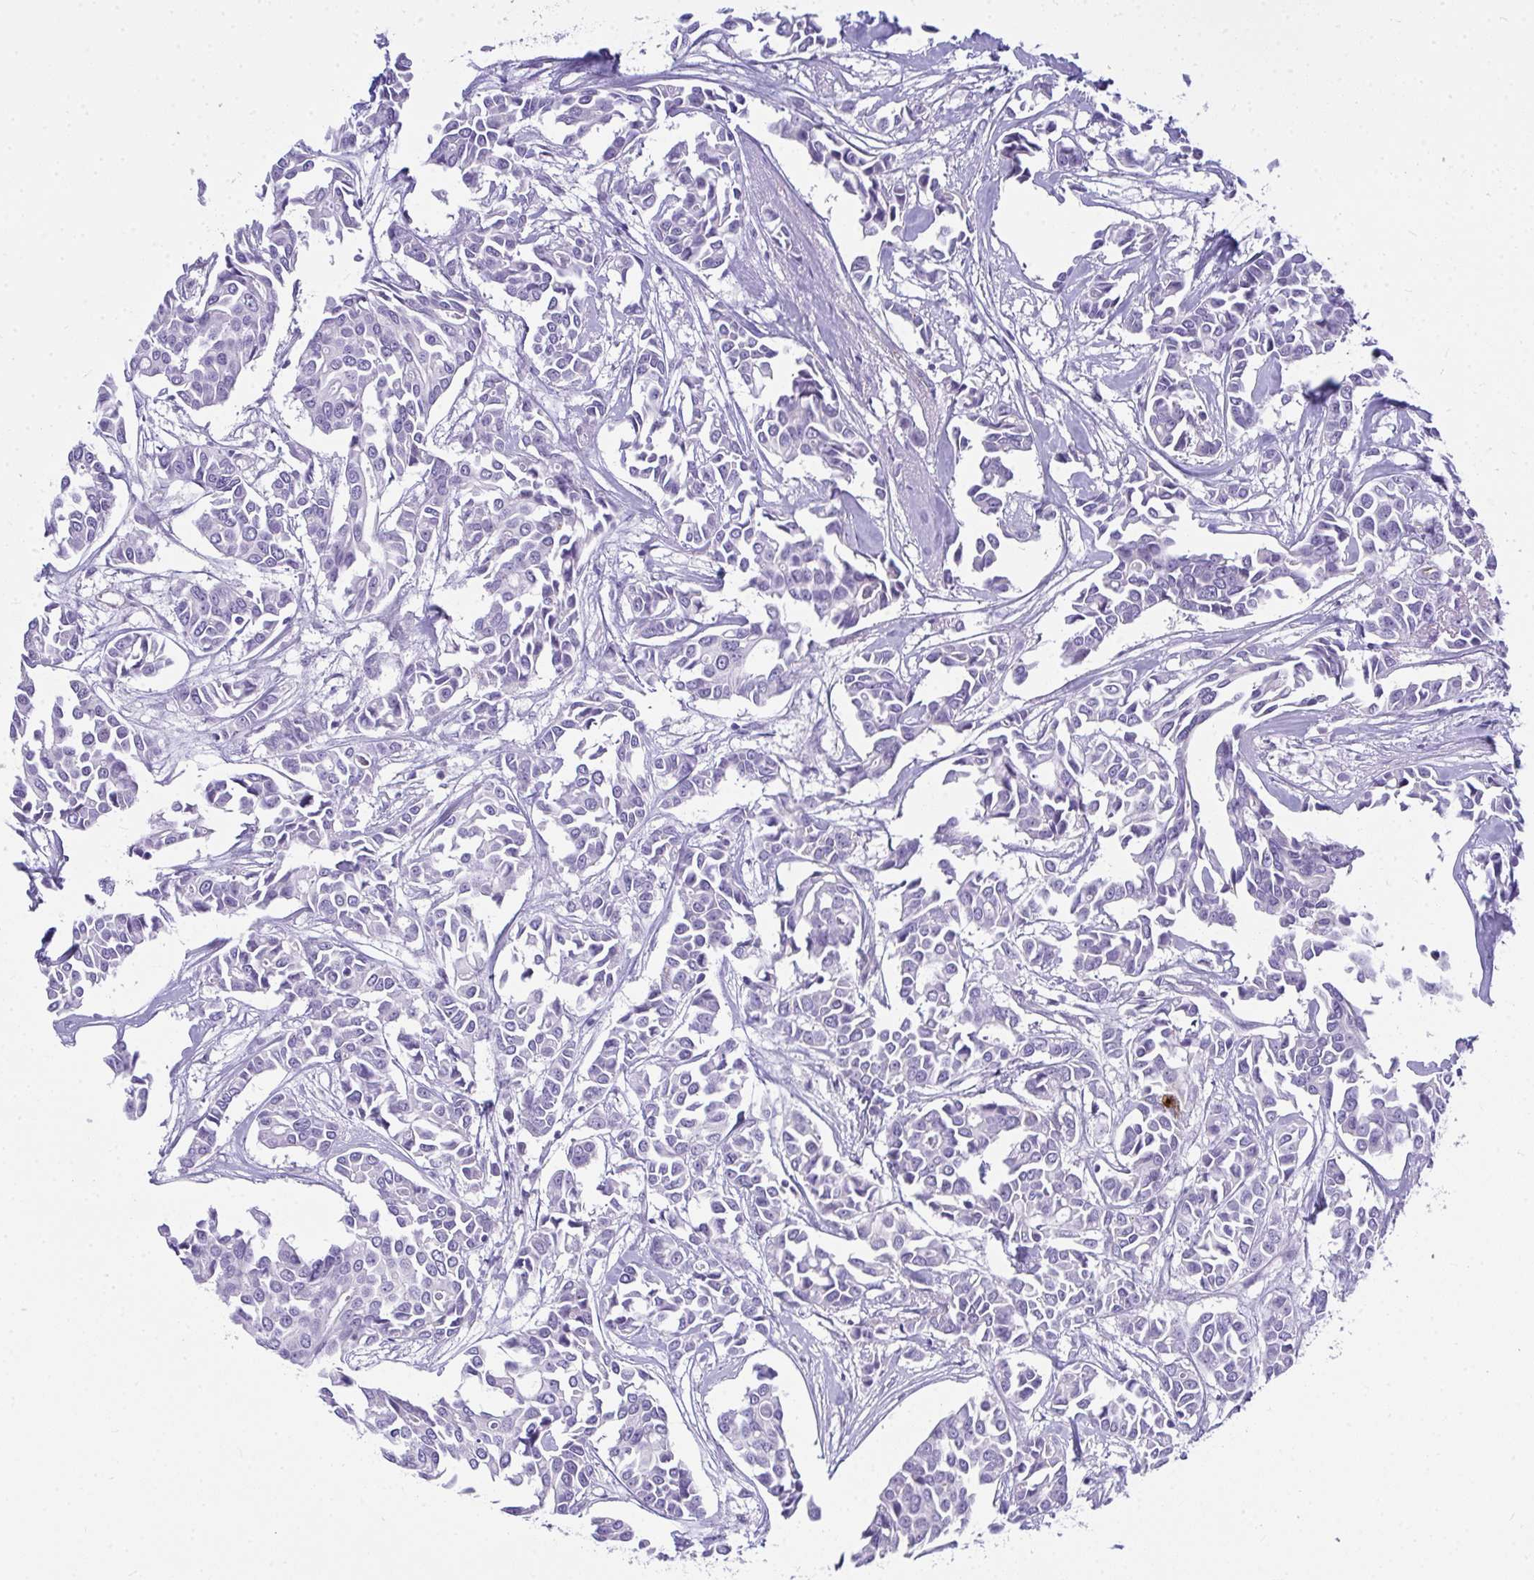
{"staining": {"intensity": "negative", "quantity": "none", "location": "none"}, "tissue": "breast cancer", "cell_type": "Tumor cells", "image_type": "cancer", "snomed": [{"axis": "morphology", "description": "Duct carcinoma"}, {"axis": "topography", "description": "Breast"}], "caption": "The immunohistochemistry (IHC) micrograph has no significant staining in tumor cells of invasive ductal carcinoma (breast) tissue.", "gene": "TSBP1", "patient": {"sex": "female", "age": 54}}